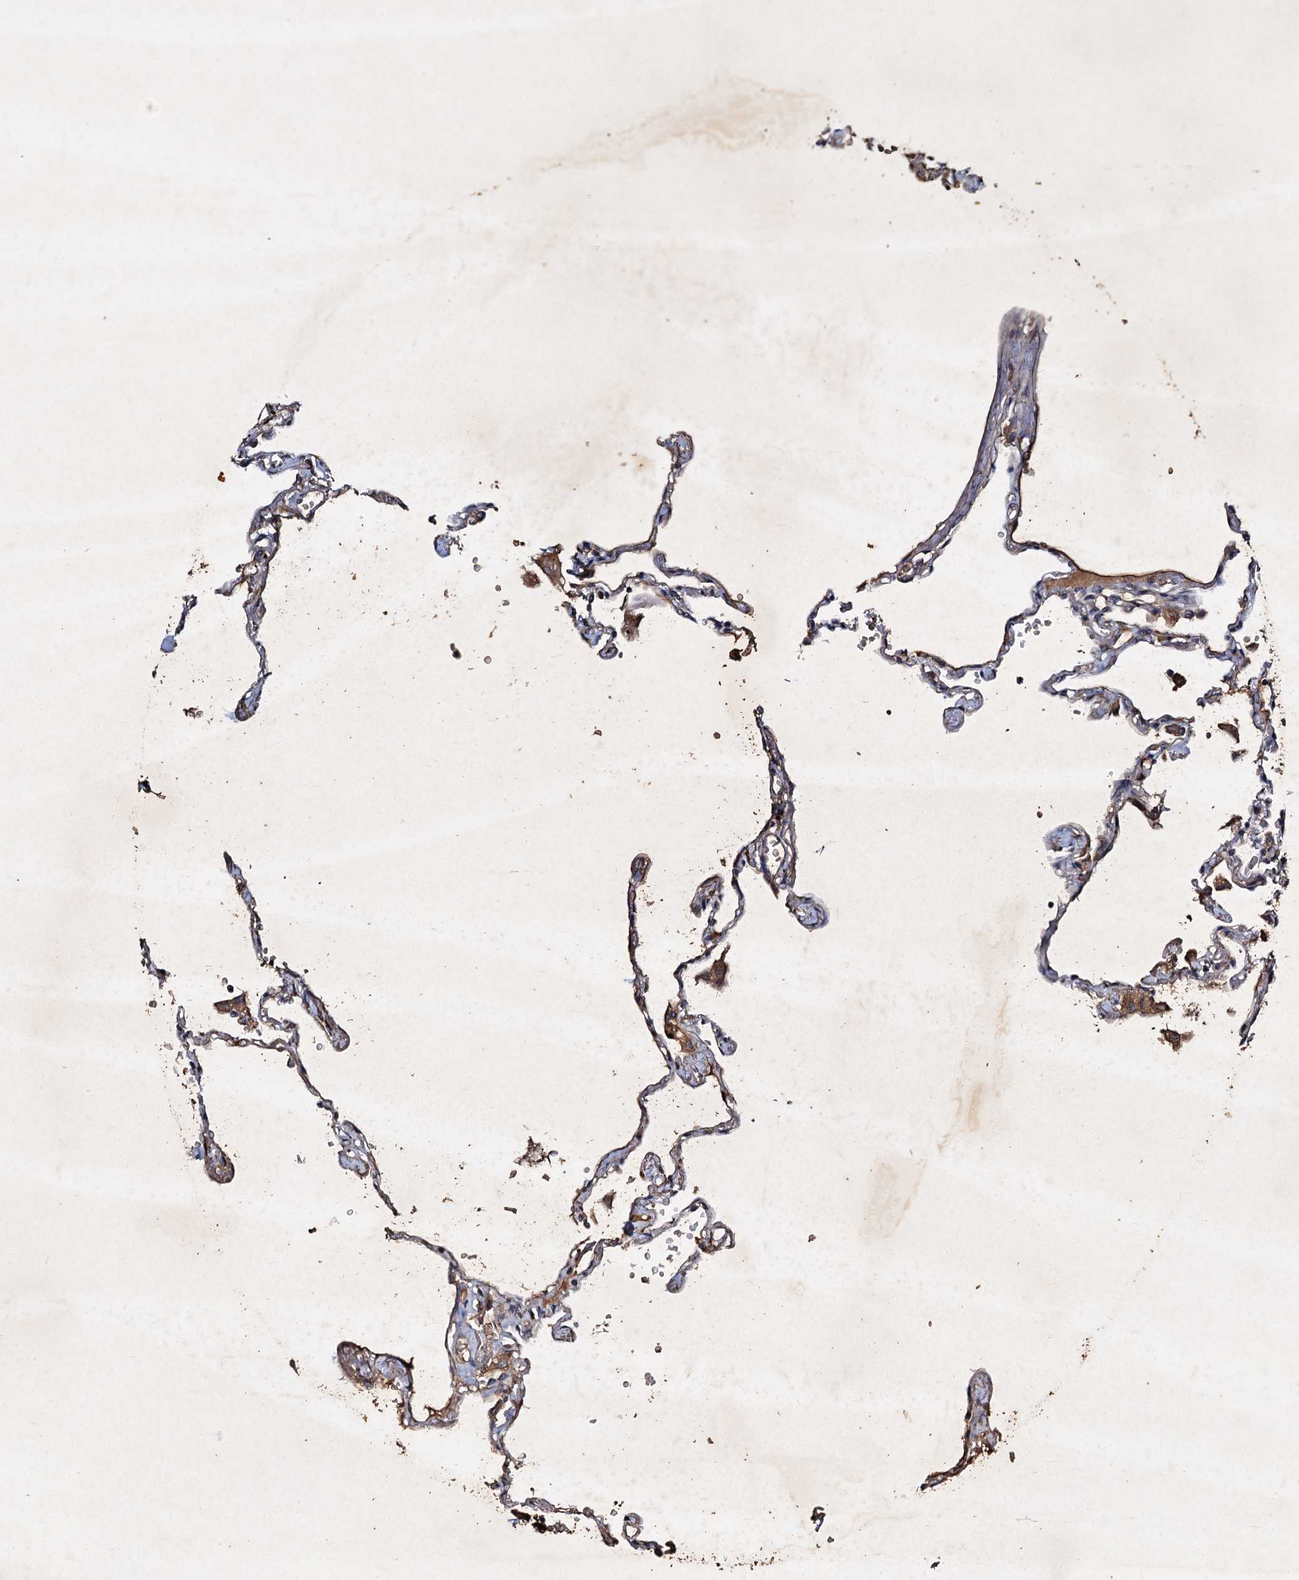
{"staining": {"intensity": "weak", "quantity": ">75%", "location": "cytoplasmic/membranous"}, "tissue": "lung", "cell_type": "Alveolar cells", "image_type": "normal", "snomed": [{"axis": "morphology", "description": "Normal tissue, NOS"}, {"axis": "topography", "description": "Lung"}], "caption": "A brown stain shows weak cytoplasmic/membranous positivity of a protein in alveolar cells of unremarkable lung. The protein of interest is shown in brown color, while the nuclei are stained blue.", "gene": "ADAMTS10", "patient": {"sex": "female", "age": 67}}